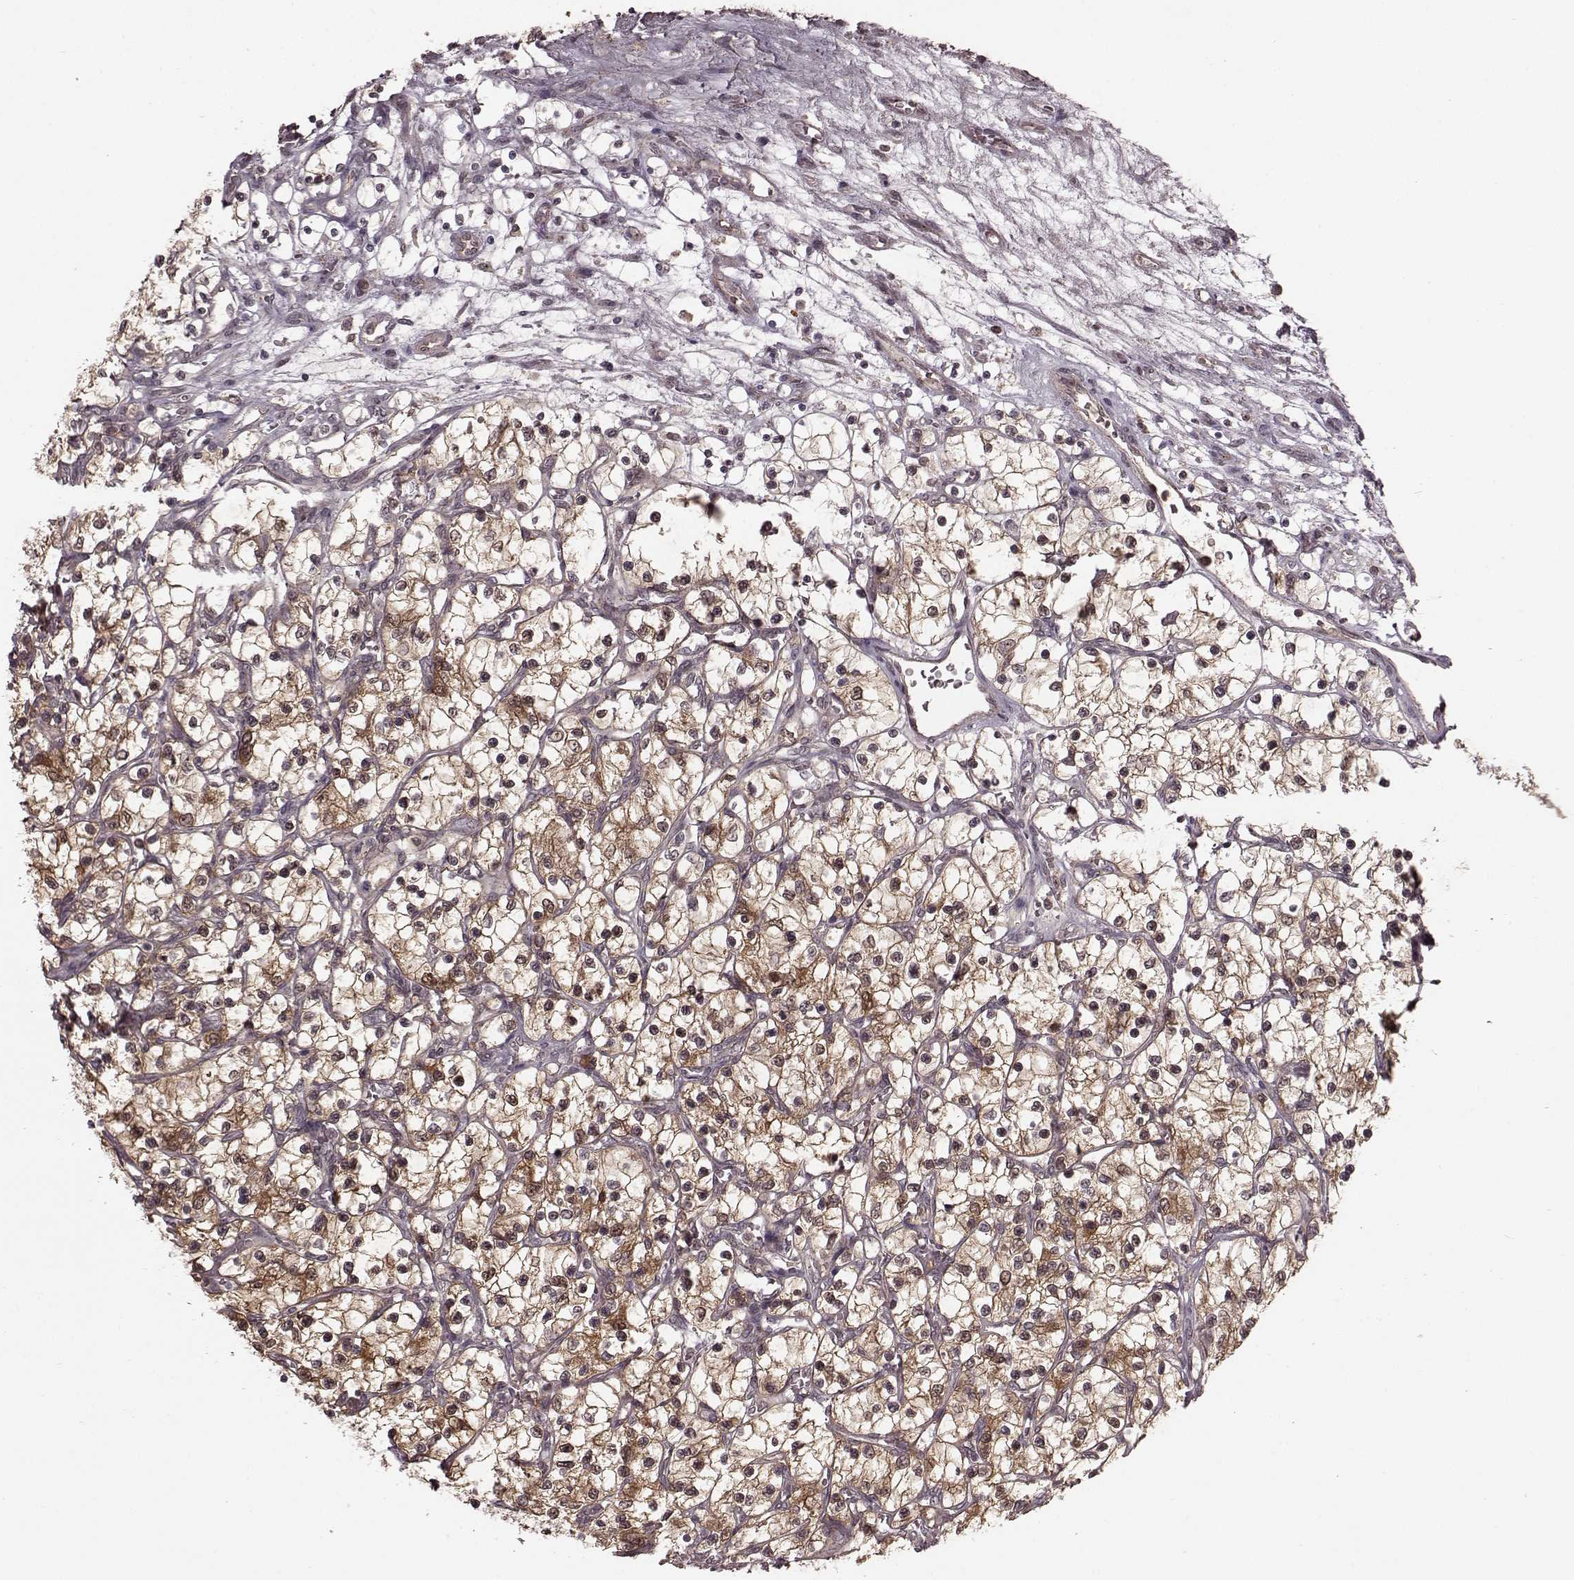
{"staining": {"intensity": "weak", "quantity": "25%-75%", "location": "cytoplasmic/membranous,nuclear"}, "tissue": "renal cancer", "cell_type": "Tumor cells", "image_type": "cancer", "snomed": [{"axis": "morphology", "description": "Adenocarcinoma, NOS"}, {"axis": "topography", "description": "Kidney"}], "caption": "High-magnification brightfield microscopy of renal cancer (adenocarcinoma) stained with DAB (3,3'-diaminobenzidine) (brown) and counterstained with hematoxylin (blue). tumor cells exhibit weak cytoplasmic/membranous and nuclear positivity is seen in about25%-75% of cells.", "gene": "GSS", "patient": {"sex": "female", "age": 69}}